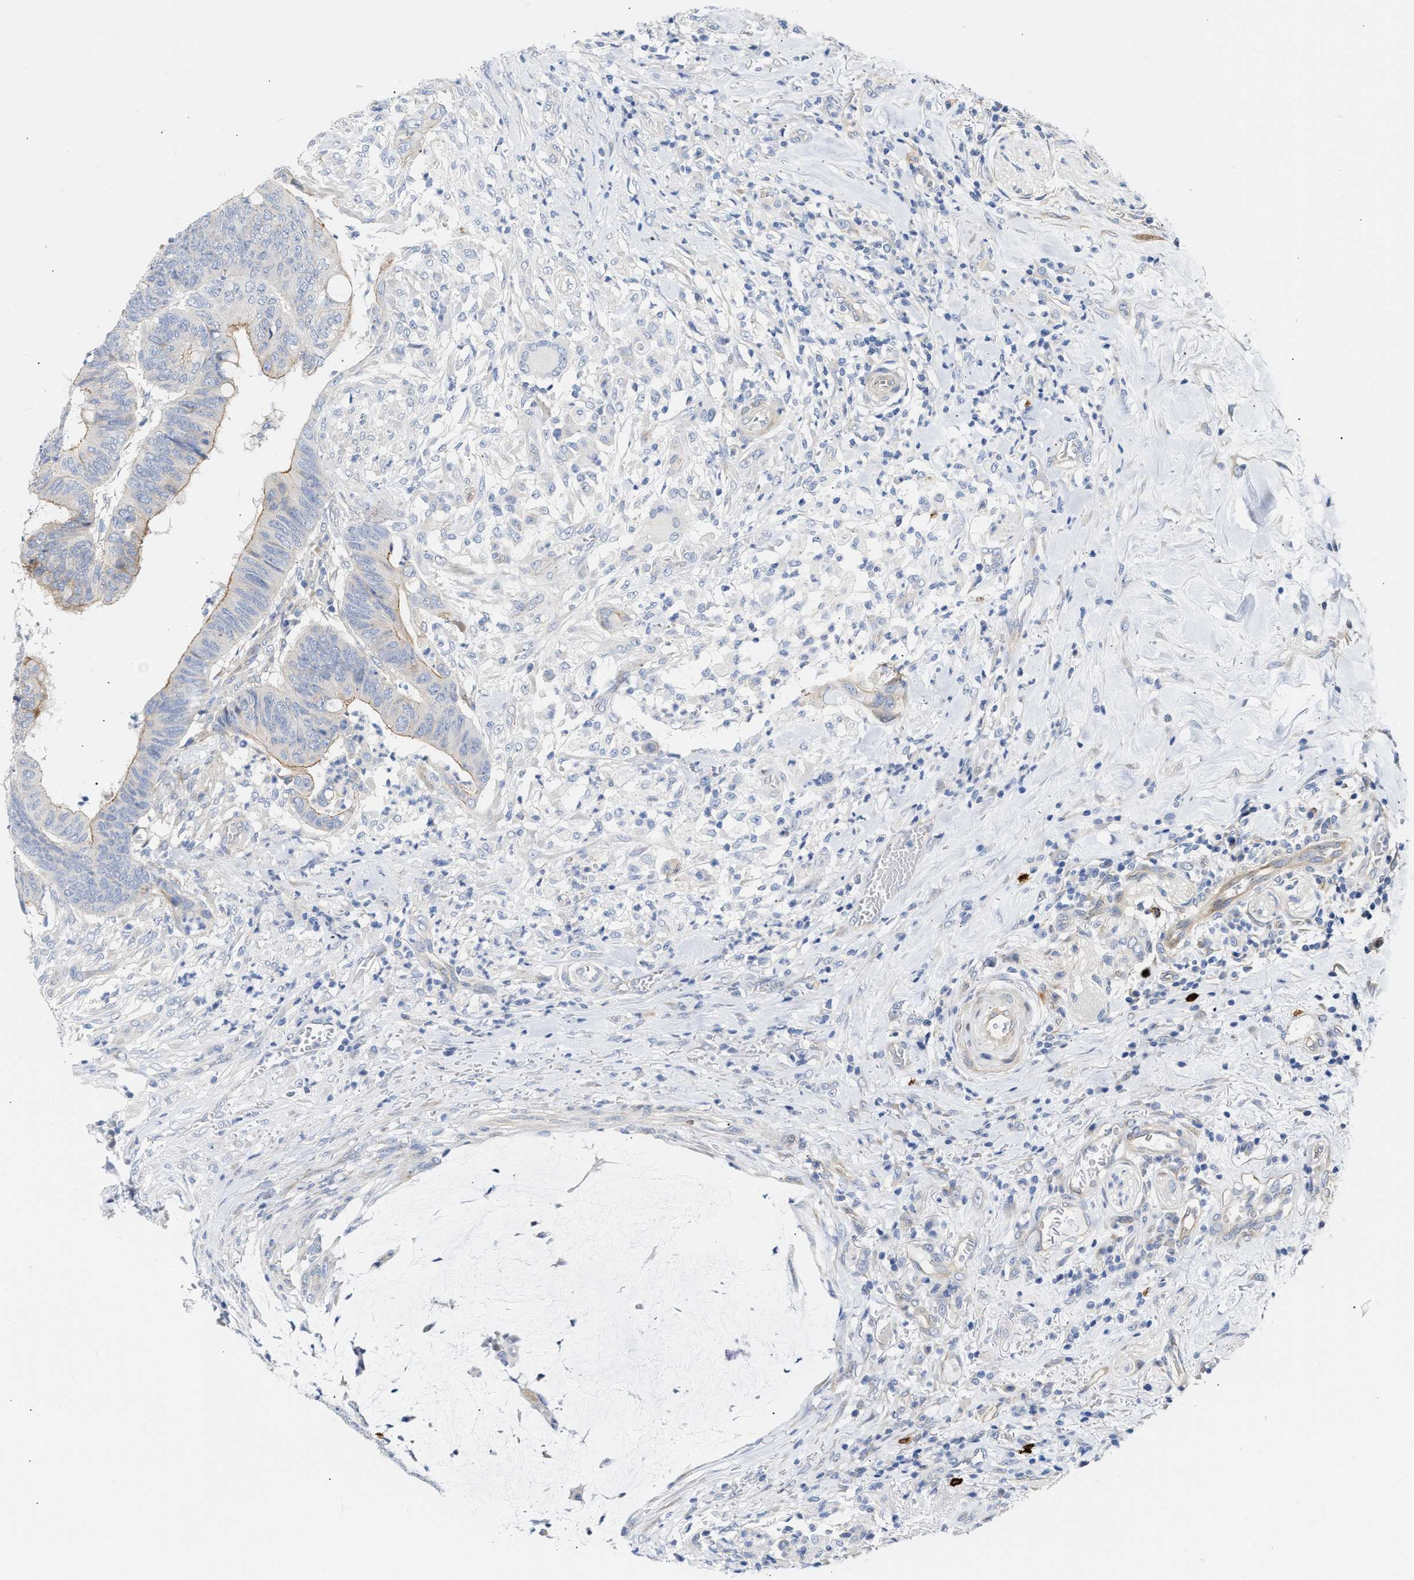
{"staining": {"intensity": "moderate", "quantity": "<25%", "location": "cytoplasmic/membranous"}, "tissue": "colorectal cancer", "cell_type": "Tumor cells", "image_type": "cancer", "snomed": [{"axis": "morphology", "description": "Normal tissue, NOS"}, {"axis": "morphology", "description": "Adenocarcinoma, NOS"}, {"axis": "topography", "description": "Rectum"}, {"axis": "topography", "description": "Peripheral nerve tissue"}], "caption": "Colorectal adenocarcinoma was stained to show a protein in brown. There is low levels of moderate cytoplasmic/membranous expression in about <25% of tumor cells. Using DAB (brown) and hematoxylin (blue) stains, captured at high magnification using brightfield microscopy.", "gene": "FHL1", "patient": {"sex": "male", "age": 92}}